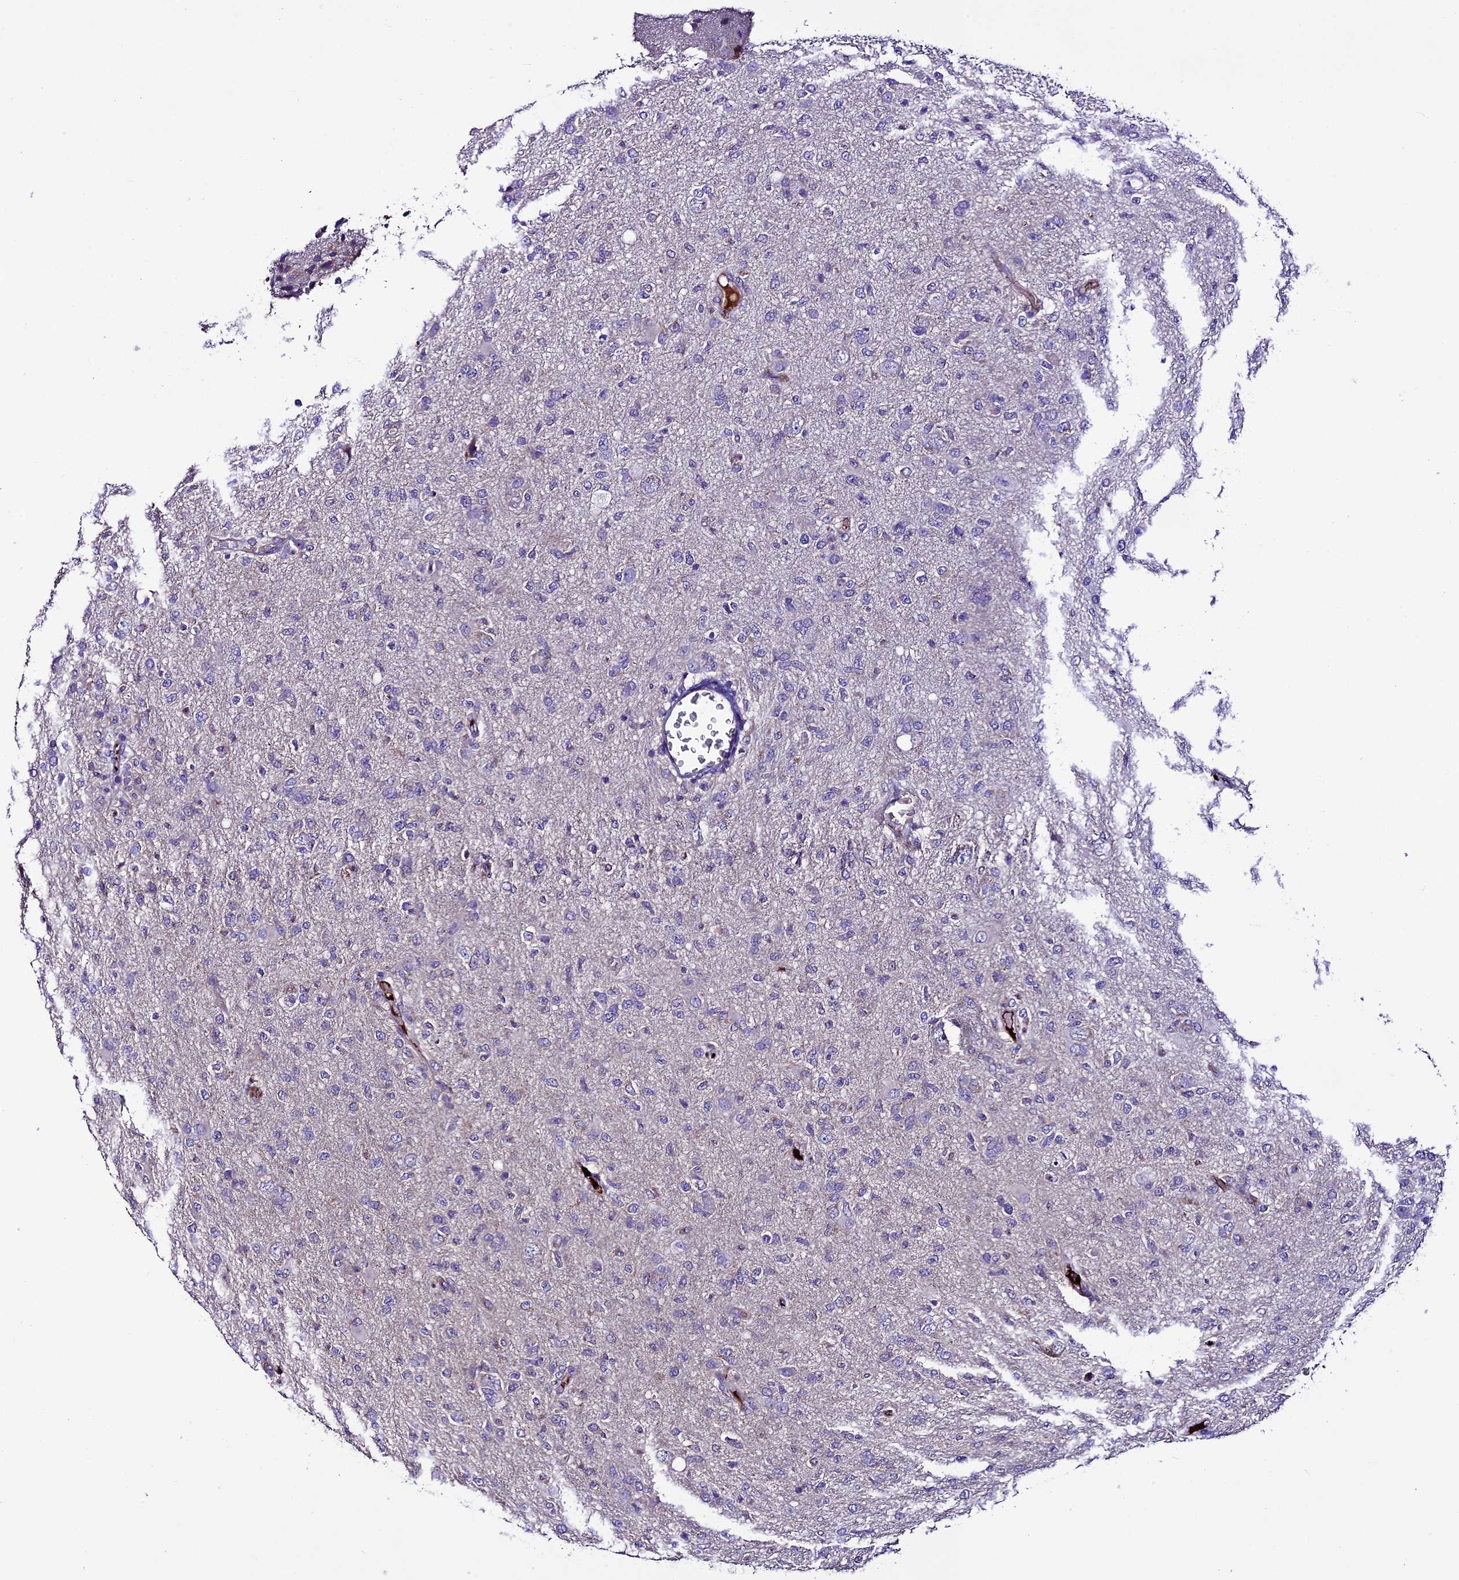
{"staining": {"intensity": "negative", "quantity": "none", "location": "none"}, "tissue": "glioma", "cell_type": "Tumor cells", "image_type": "cancer", "snomed": [{"axis": "morphology", "description": "Glioma, malignant, High grade"}, {"axis": "topography", "description": "Brain"}], "caption": "Tumor cells are negative for brown protein staining in glioma.", "gene": "TCP11L2", "patient": {"sex": "female", "age": 57}}